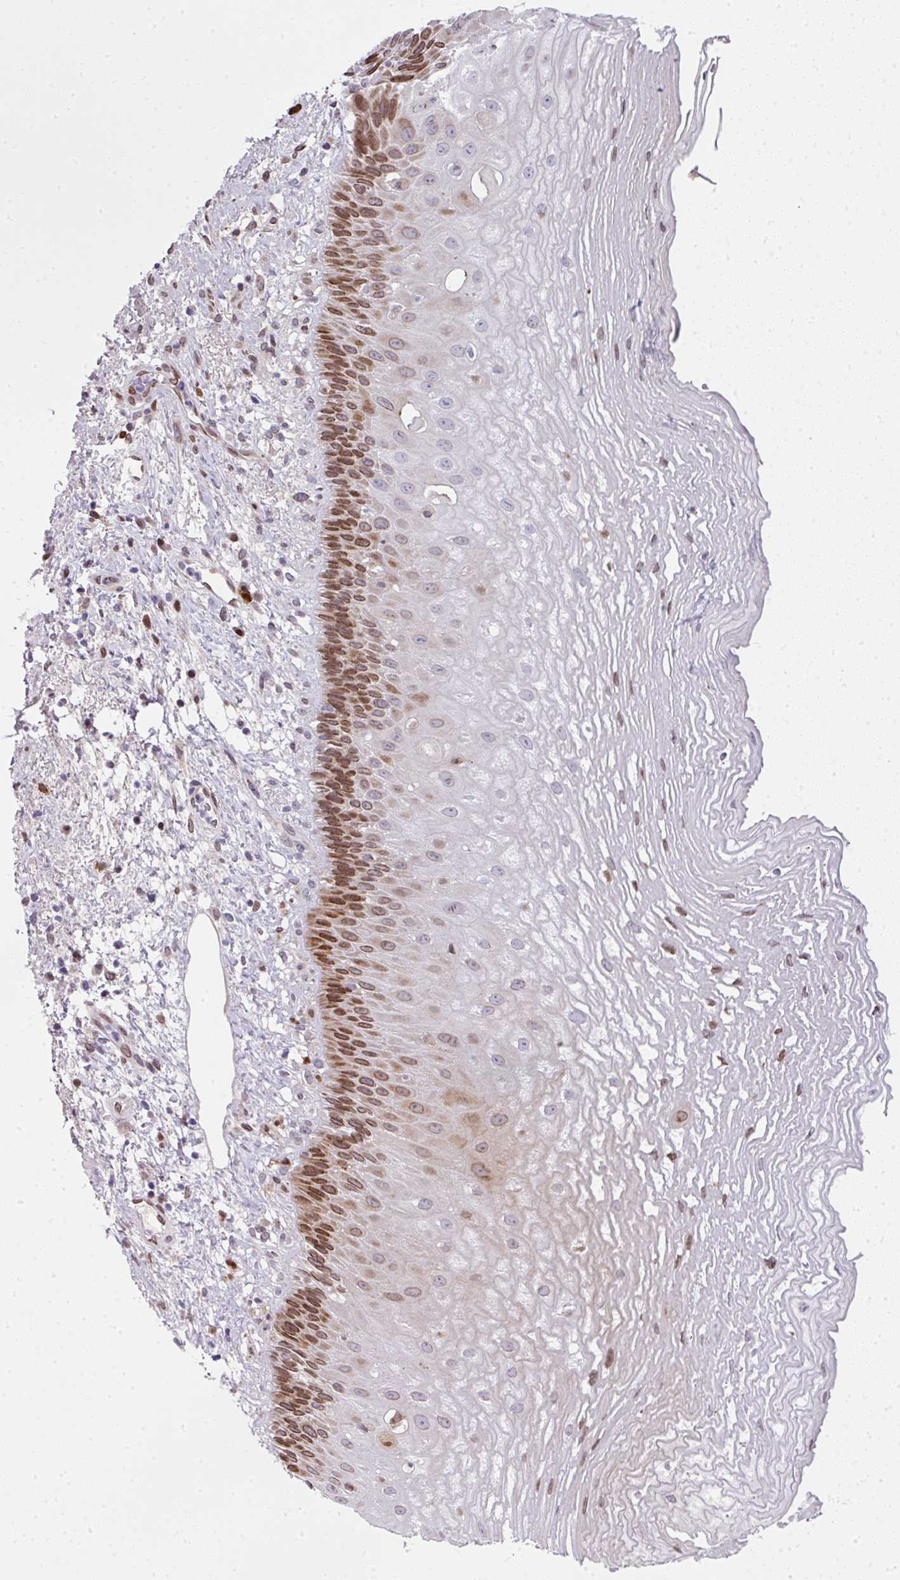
{"staining": {"intensity": "moderate", "quantity": "25%-75%", "location": "cytoplasmic/membranous,nuclear"}, "tissue": "esophagus", "cell_type": "Squamous epithelial cells", "image_type": "normal", "snomed": [{"axis": "morphology", "description": "Normal tissue, NOS"}, {"axis": "topography", "description": "Esophagus"}], "caption": "IHC micrograph of normal human esophagus stained for a protein (brown), which reveals medium levels of moderate cytoplasmic/membranous,nuclear expression in approximately 25%-75% of squamous epithelial cells.", "gene": "PLK1", "patient": {"sex": "male", "age": 60}}